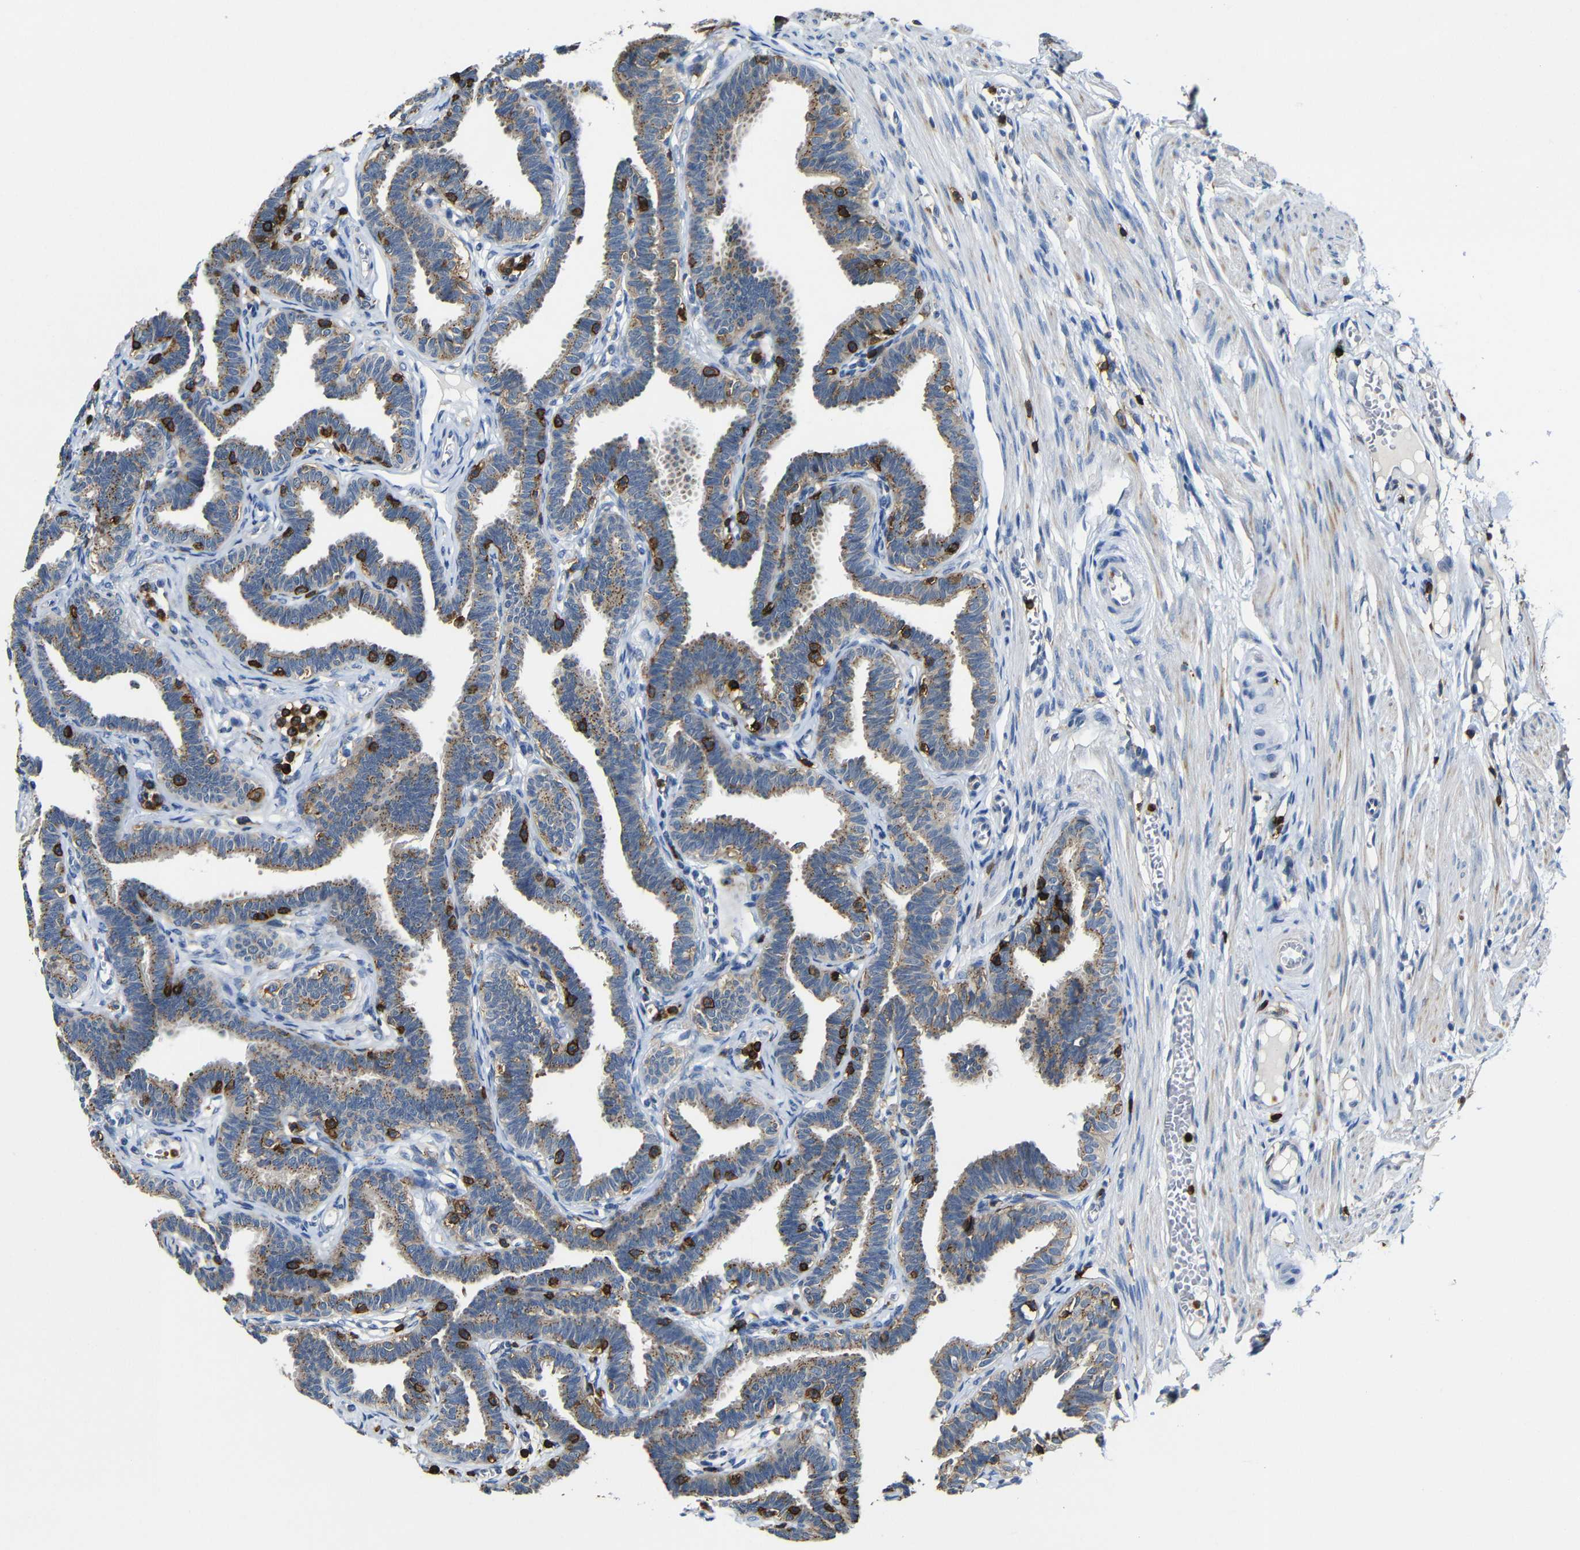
{"staining": {"intensity": "moderate", "quantity": ">75%", "location": "cytoplasmic/membranous"}, "tissue": "fallopian tube", "cell_type": "Glandular cells", "image_type": "normal", "snomed": [{"axis": "morphology", "description": "Normal tissue, NOS"}, {"axis": "topography", "description": "Fallopian tube"}, {"axis": "topography", "description": "Ovary"}], "caption": "Protein expression analysis of normal human fallopian tube reveals moderate cytoplasmic/membranous positivity in approximately >75% of glandular cells. (Stains: DAB in brown, nuclei in blue, Microscopy: brightfield microscopy at high magnification).", "gene": "P2RY12", "patient": {"sex": "female", "age": 23}}